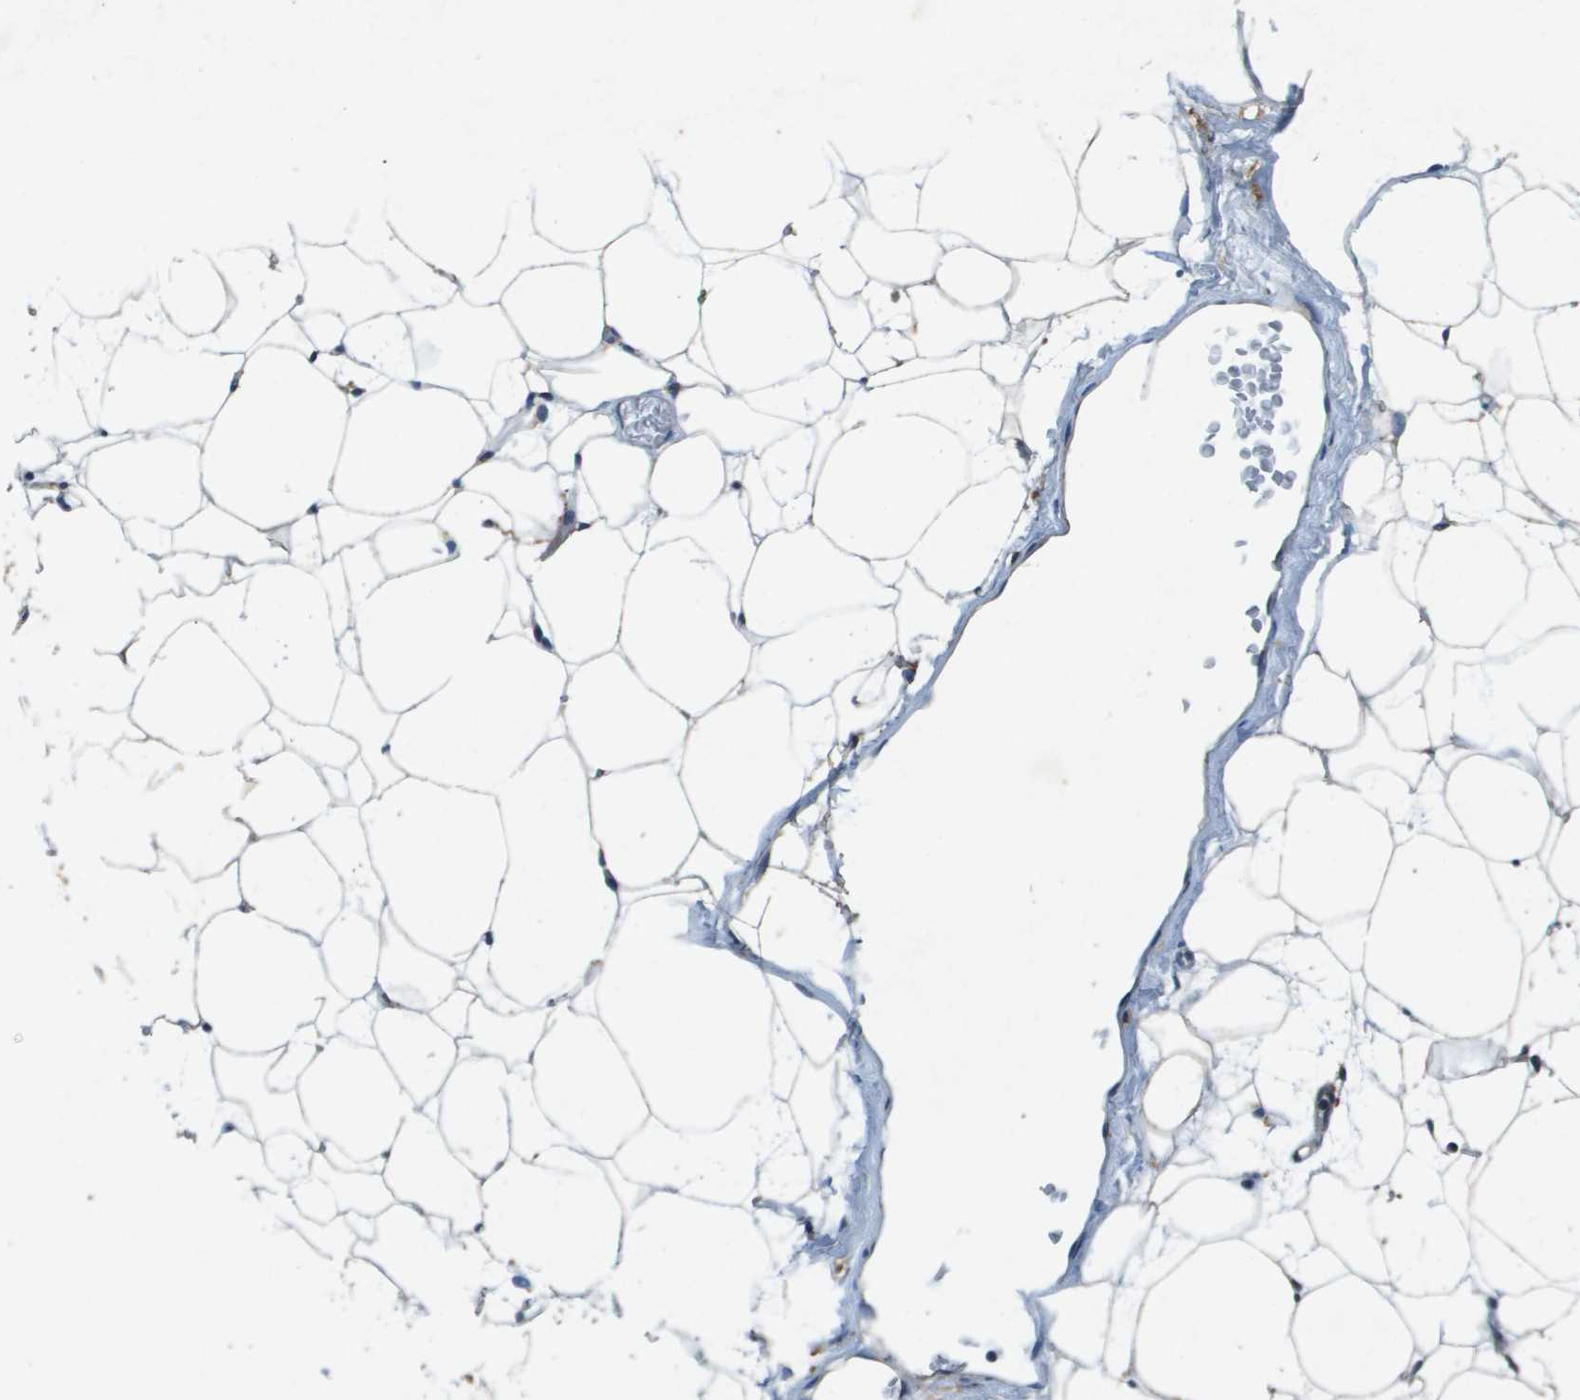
{"staining": {"intensity": "negative", "quantity": "none", "location": "none"}, "tissue": "adipose tissue", "cell_type": "Adipocytes", "image_type": "normal", "snomed": [{"axis": "morphology", "description": "Normal tissue, NOS"}, {"axis": "topography", "description": "Breast"}, {"axis": "topography", "description": "Soft tissue"}], "caption": "DAB immunohistochemical staining of unremarkable adipose tissue displays no significant staining in adipocytes. The staining was performed using DAB to visualize the protein expression in brown, while the nuclei were stained in blue with hematoxylin (Magnification: 20x).", "gene": "PTPRT", "patient": {"sex": "female", "age": 75}}